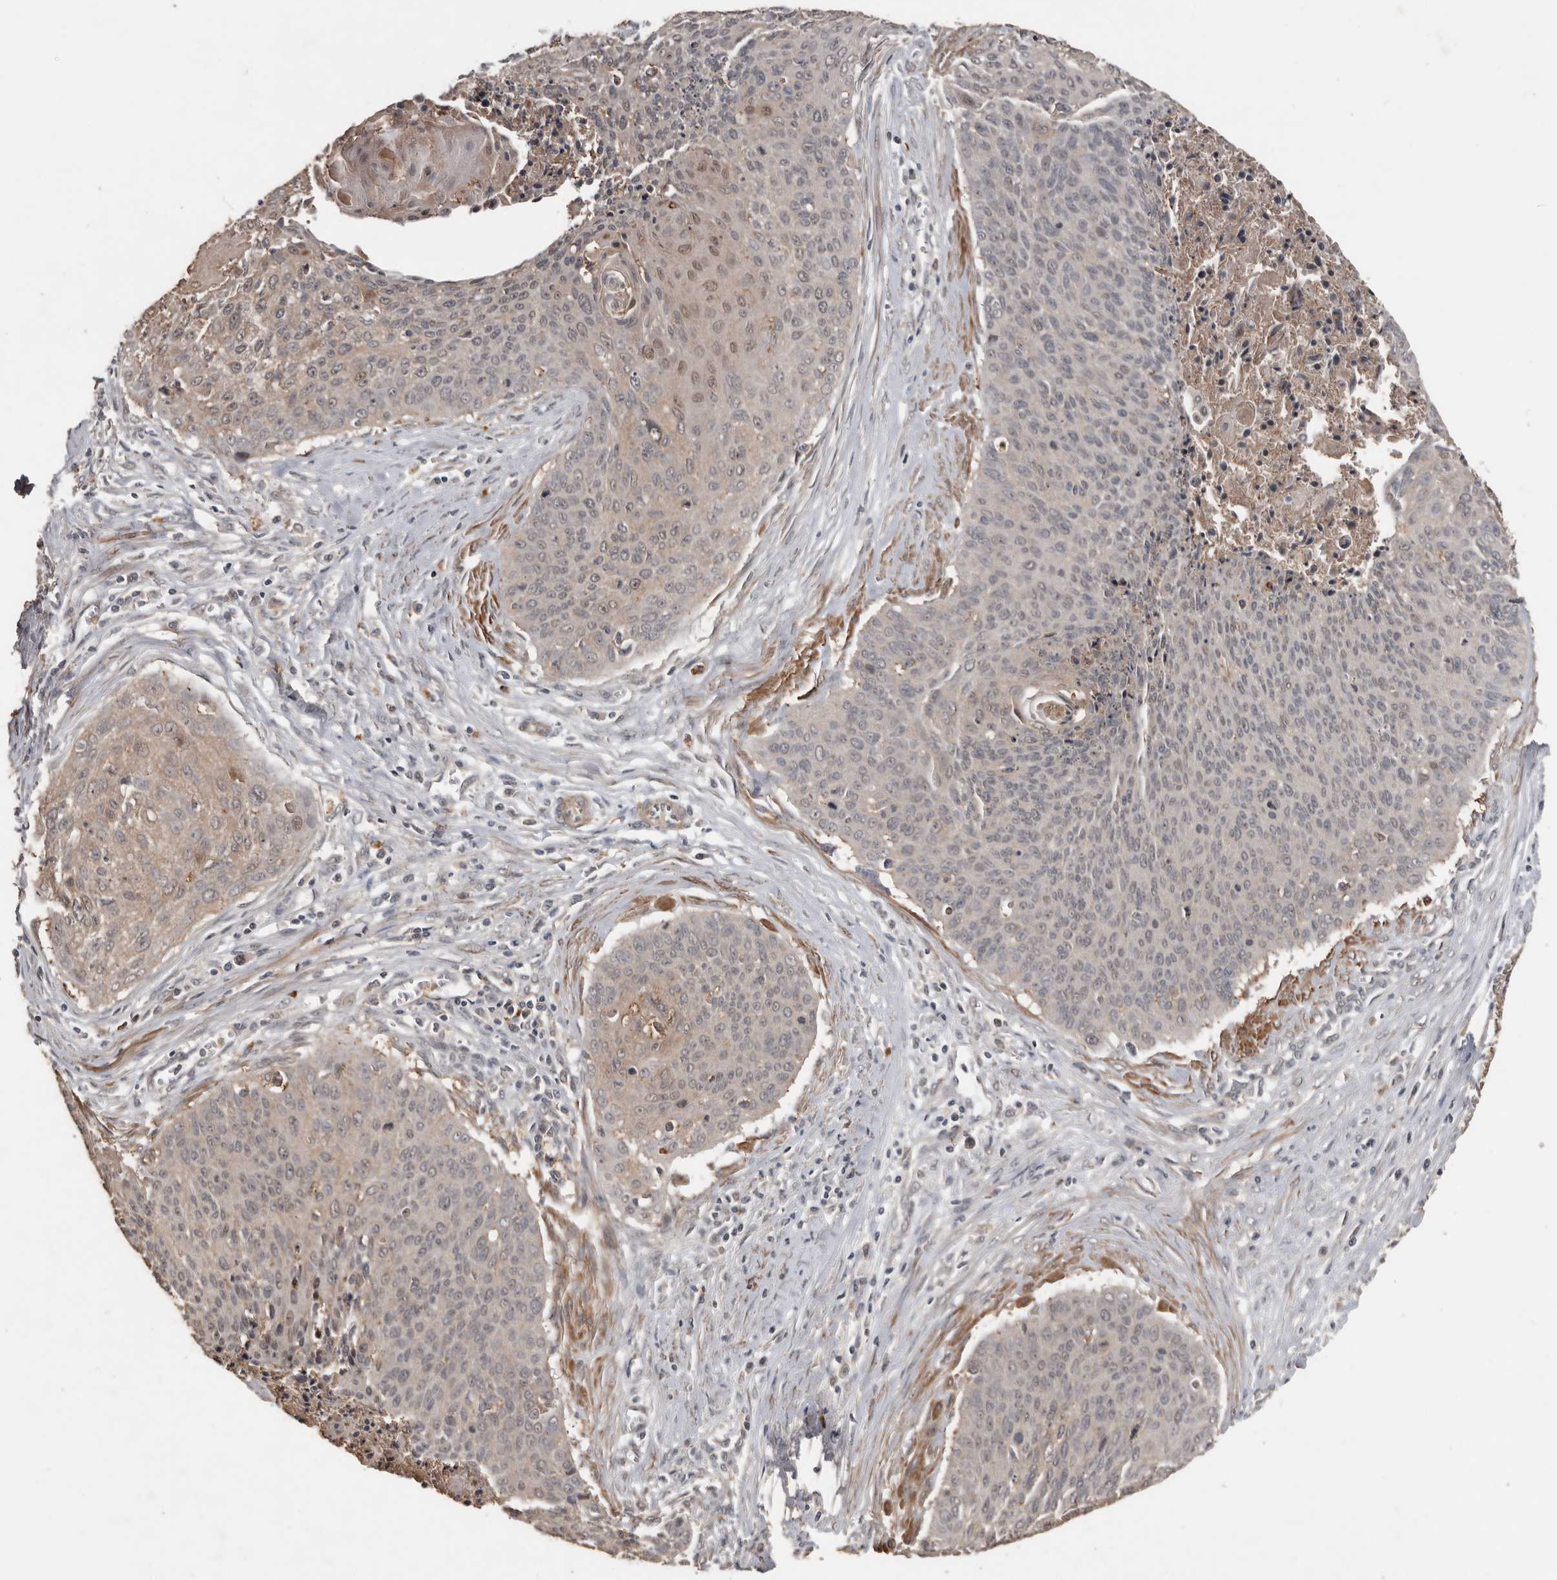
{"staining": {"intensity": "weak", "quantity": "25%-75%", "location": "cytoplasmic/membranous,nuclear"}, "tissue": "cervical cancer", "cell_type": "Tumor cells", "image_type": "cancer", "snomed": [{"axis": "morphology", "description": "Squamous cell carcinoma, NOS"}, {"axis": "topography", "description": "Cervix"}], "caption": "This is an image of immunohistochemistry staining of cervical cancer (squamous cell carcinoma), which shows weak staining in the cytoplasmic/membranous and nuclear of tumor cells.", "gene": "BAMBI", "patient": {"sex": "female", "age": 55}}